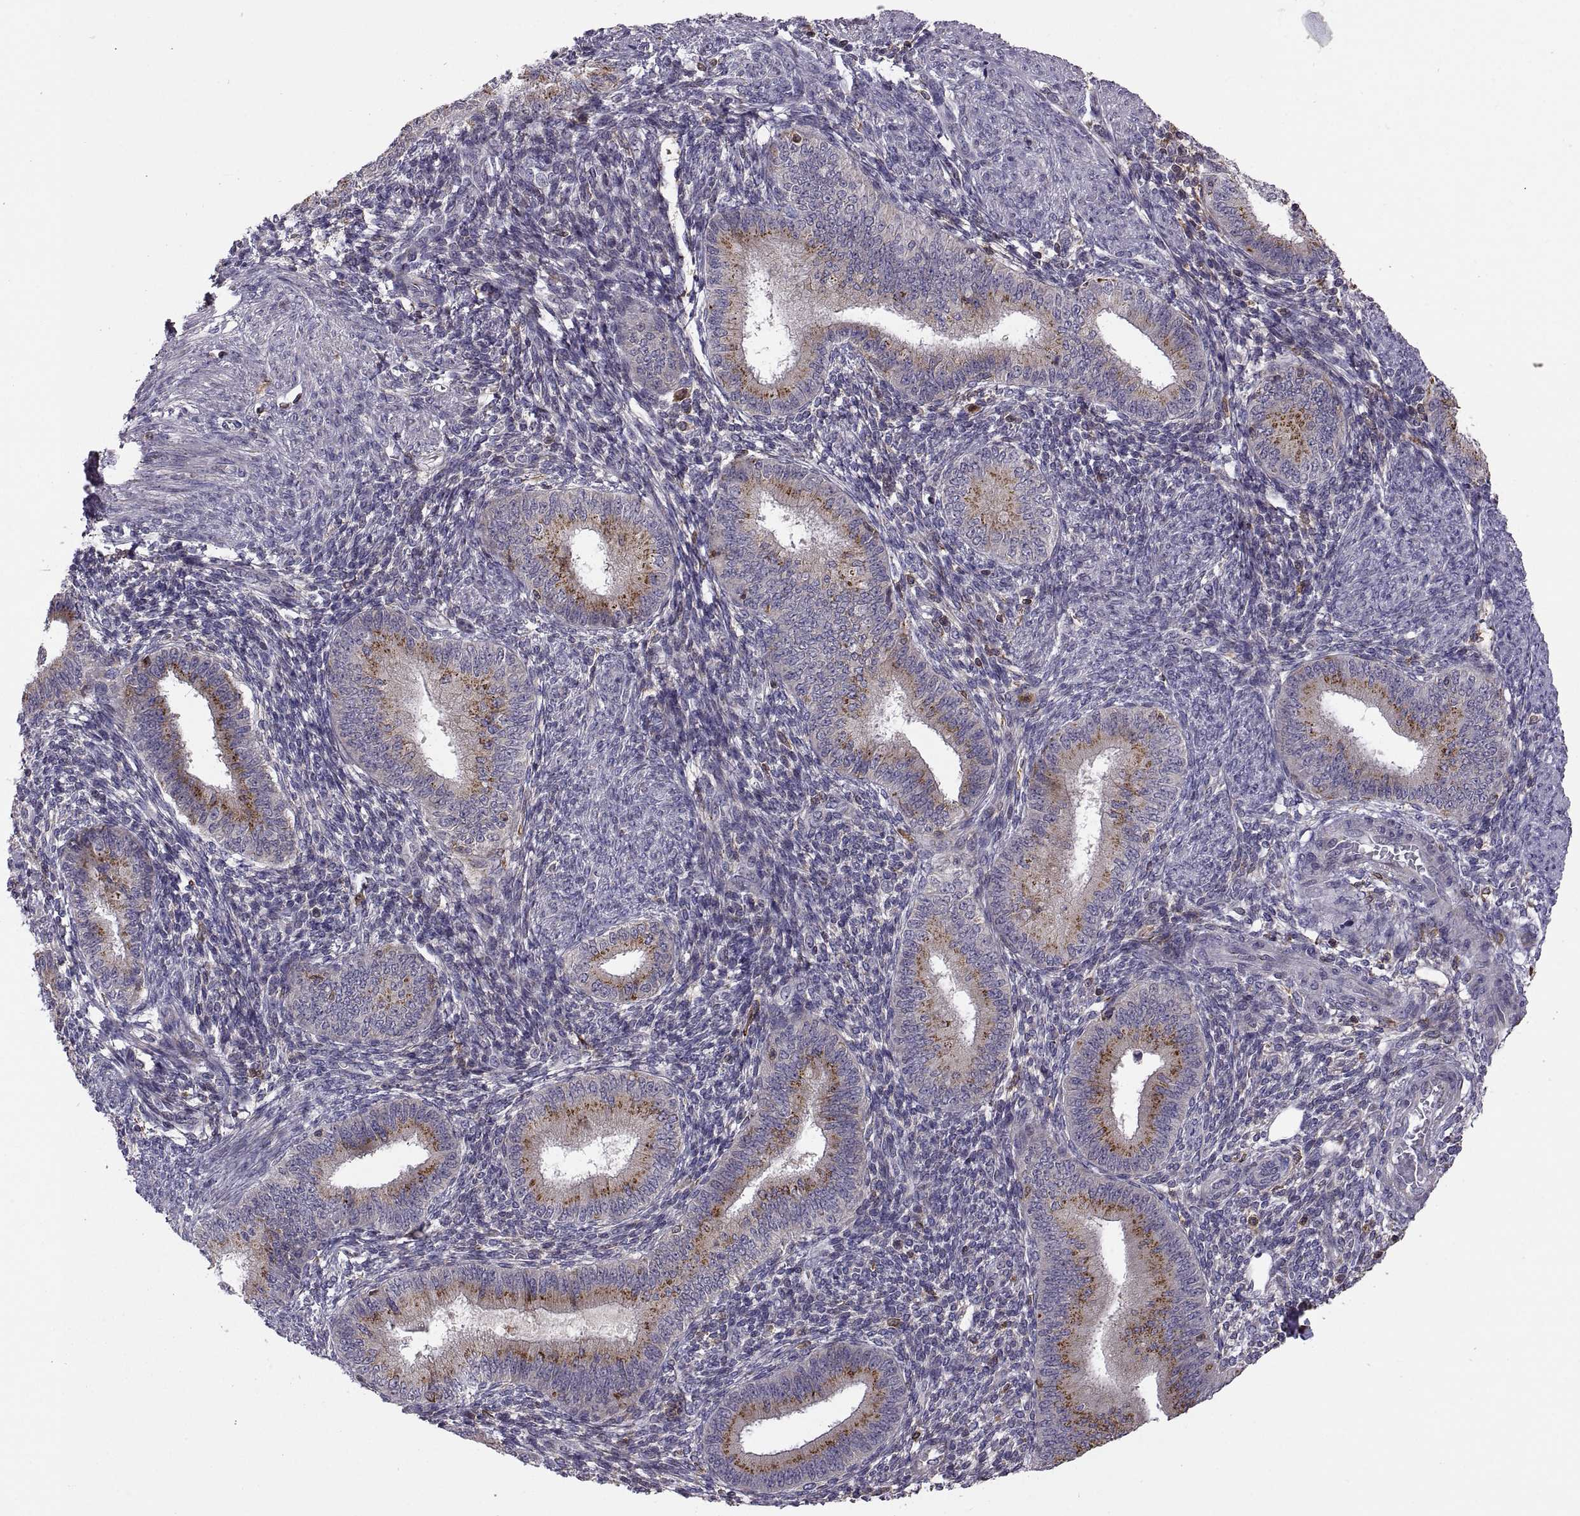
{"staining": {"intensity": "negative", "quantity": "none", "location": "none"}, "tissue": "endometrium", "cell_type": "Cells in endometrial stroma", "image_type": "normal", "snomed": [{"axis": "morphology", "description": "Normal tissue, NOS"}, {"axis": "topography", "description": "Endometrium"}], "caption": "This is an immunohistochemistry (IHC) photomicrograph of unremarkable endometrium. There is no positivity in cells in endometrial stroma.", "gene": "ACAP1", "patient": {"sex": "female", "age": 39}}